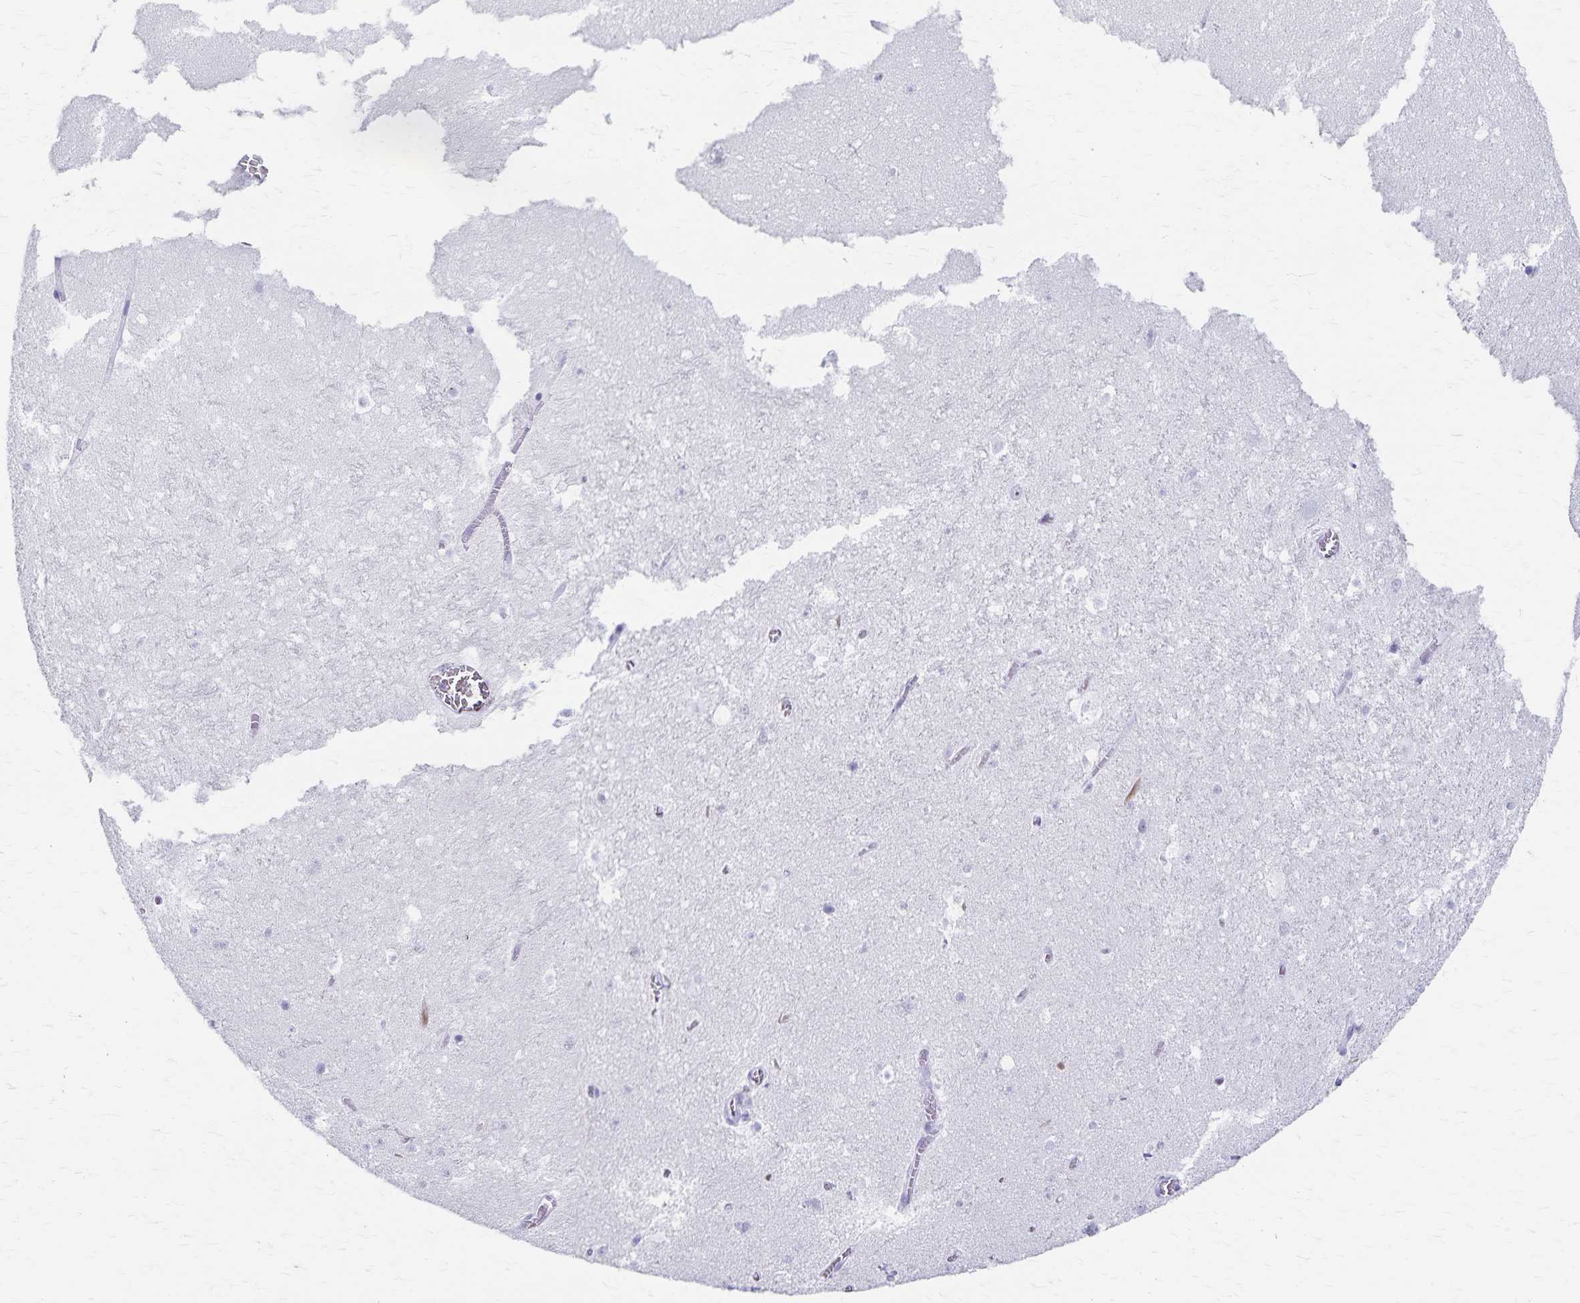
{"staining": {"intensity": "negative", "quantity": "none", "location": "none"}, "tissue": "hippocampus", "cell_type": "Glial cells", "image_type": "normal", "snomed": [{"axis": "morphology", "description": "Normal tissue, NOS"}, {"axis": "topography", "description": "Hippocampus"}], "caption": "A histopathology image of hippocampus stained for a protein shows no brown staining in glial cells.", "gene": "GPBAR1", "patient": {"sex": "female", "age": 42}}